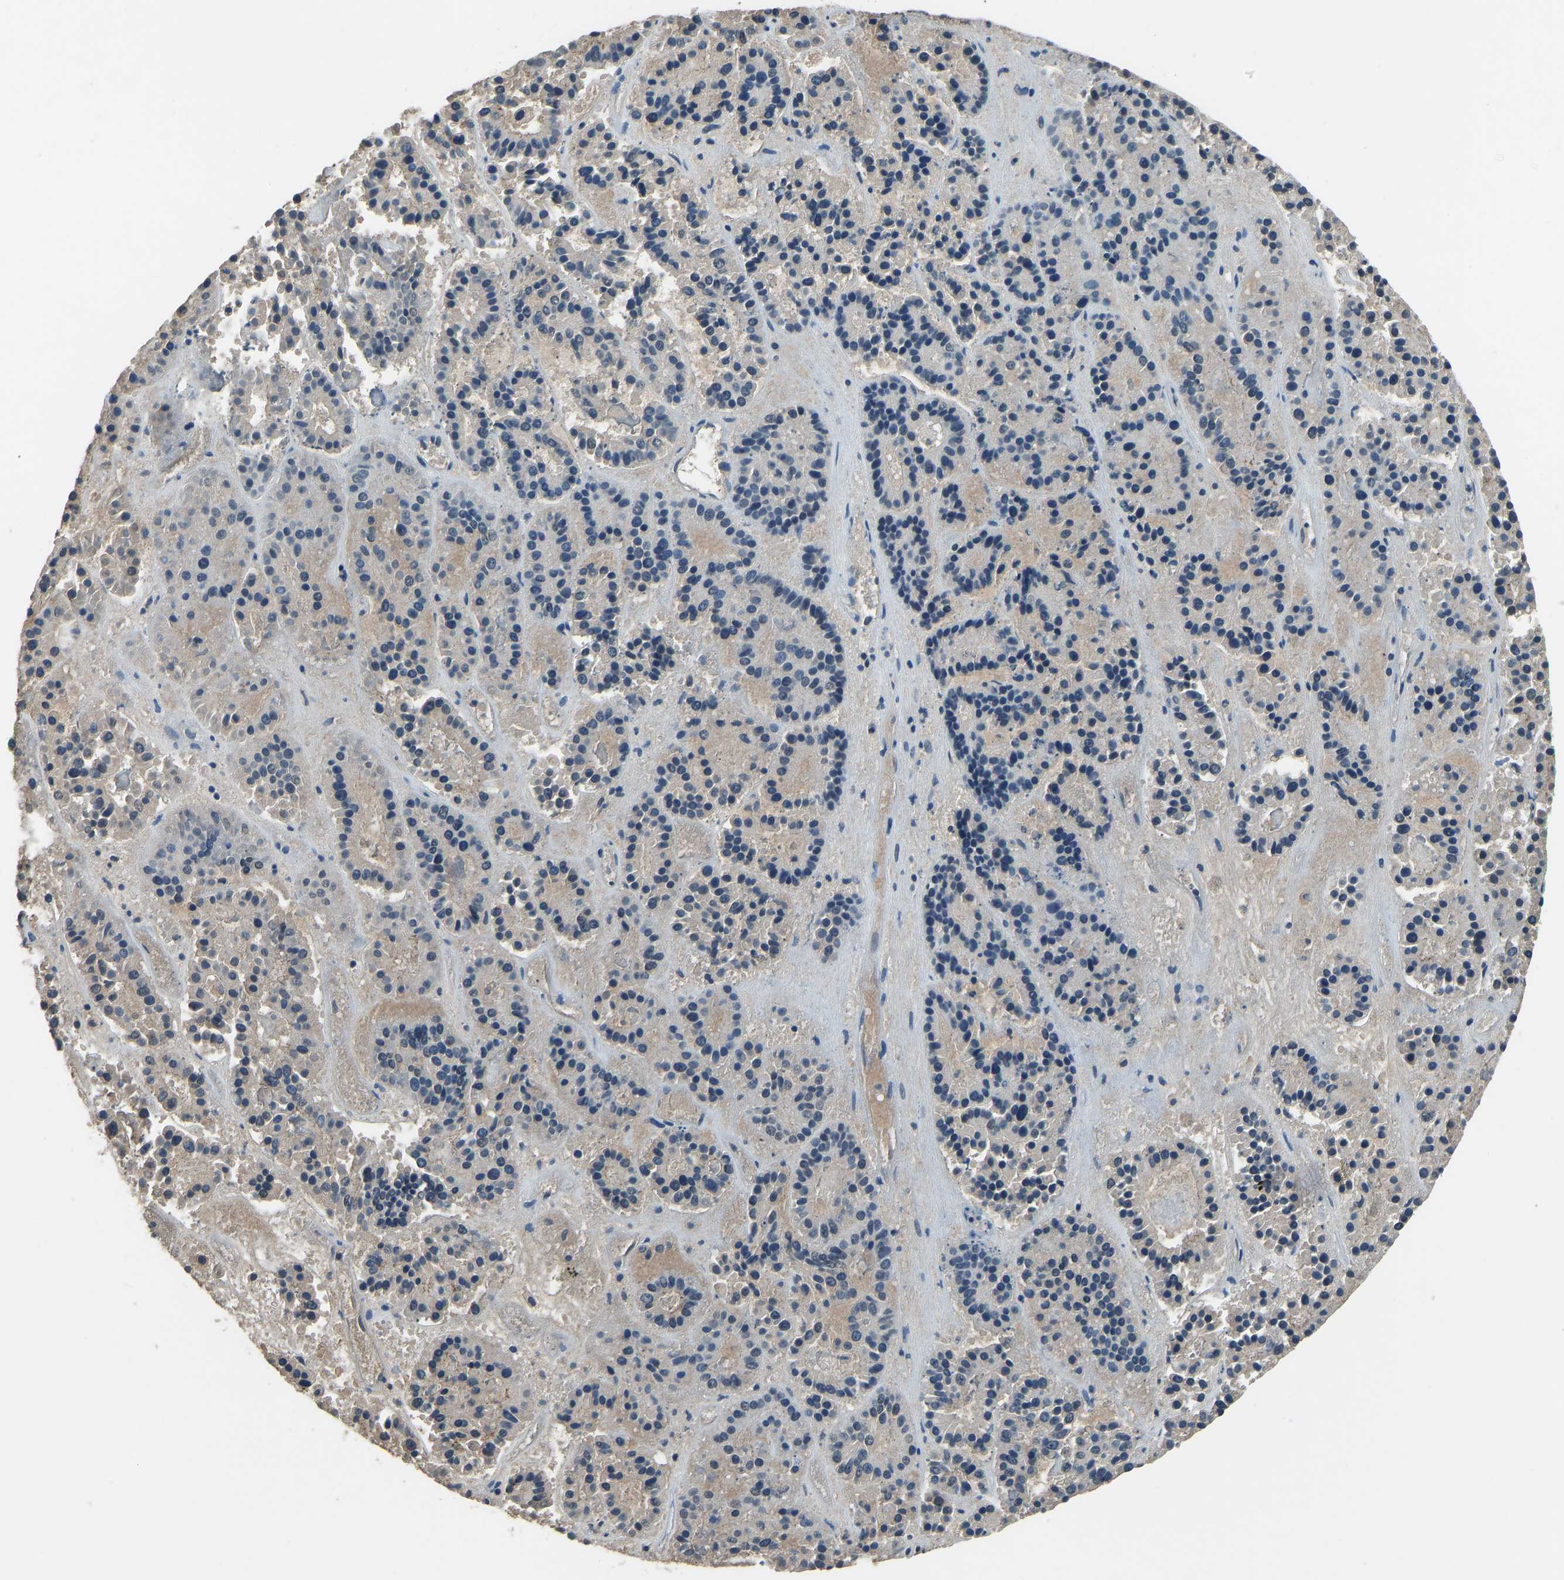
{"staining": {"intensity": "negative", "quantity": "none", "location": "none"}, "tissue": "pancreatic cancer", "cell_type": "Tumor cells", "image_type": "cancer", "snomed": [{"axis": "morphology", "description": "Adenocarcinoma, NOS"}, {"axis": "topography", "description": "Pancreas"}], "caption": "The photomicrograph demonstrates no significant staining in tumor cells of pancreatic cancer (adenocarcinoma). (DAB (3,3'-diaminobenzidine) IHC, high magnification).", "gene": "TOX4", "patient": {"sex": "male", "age": 50}}